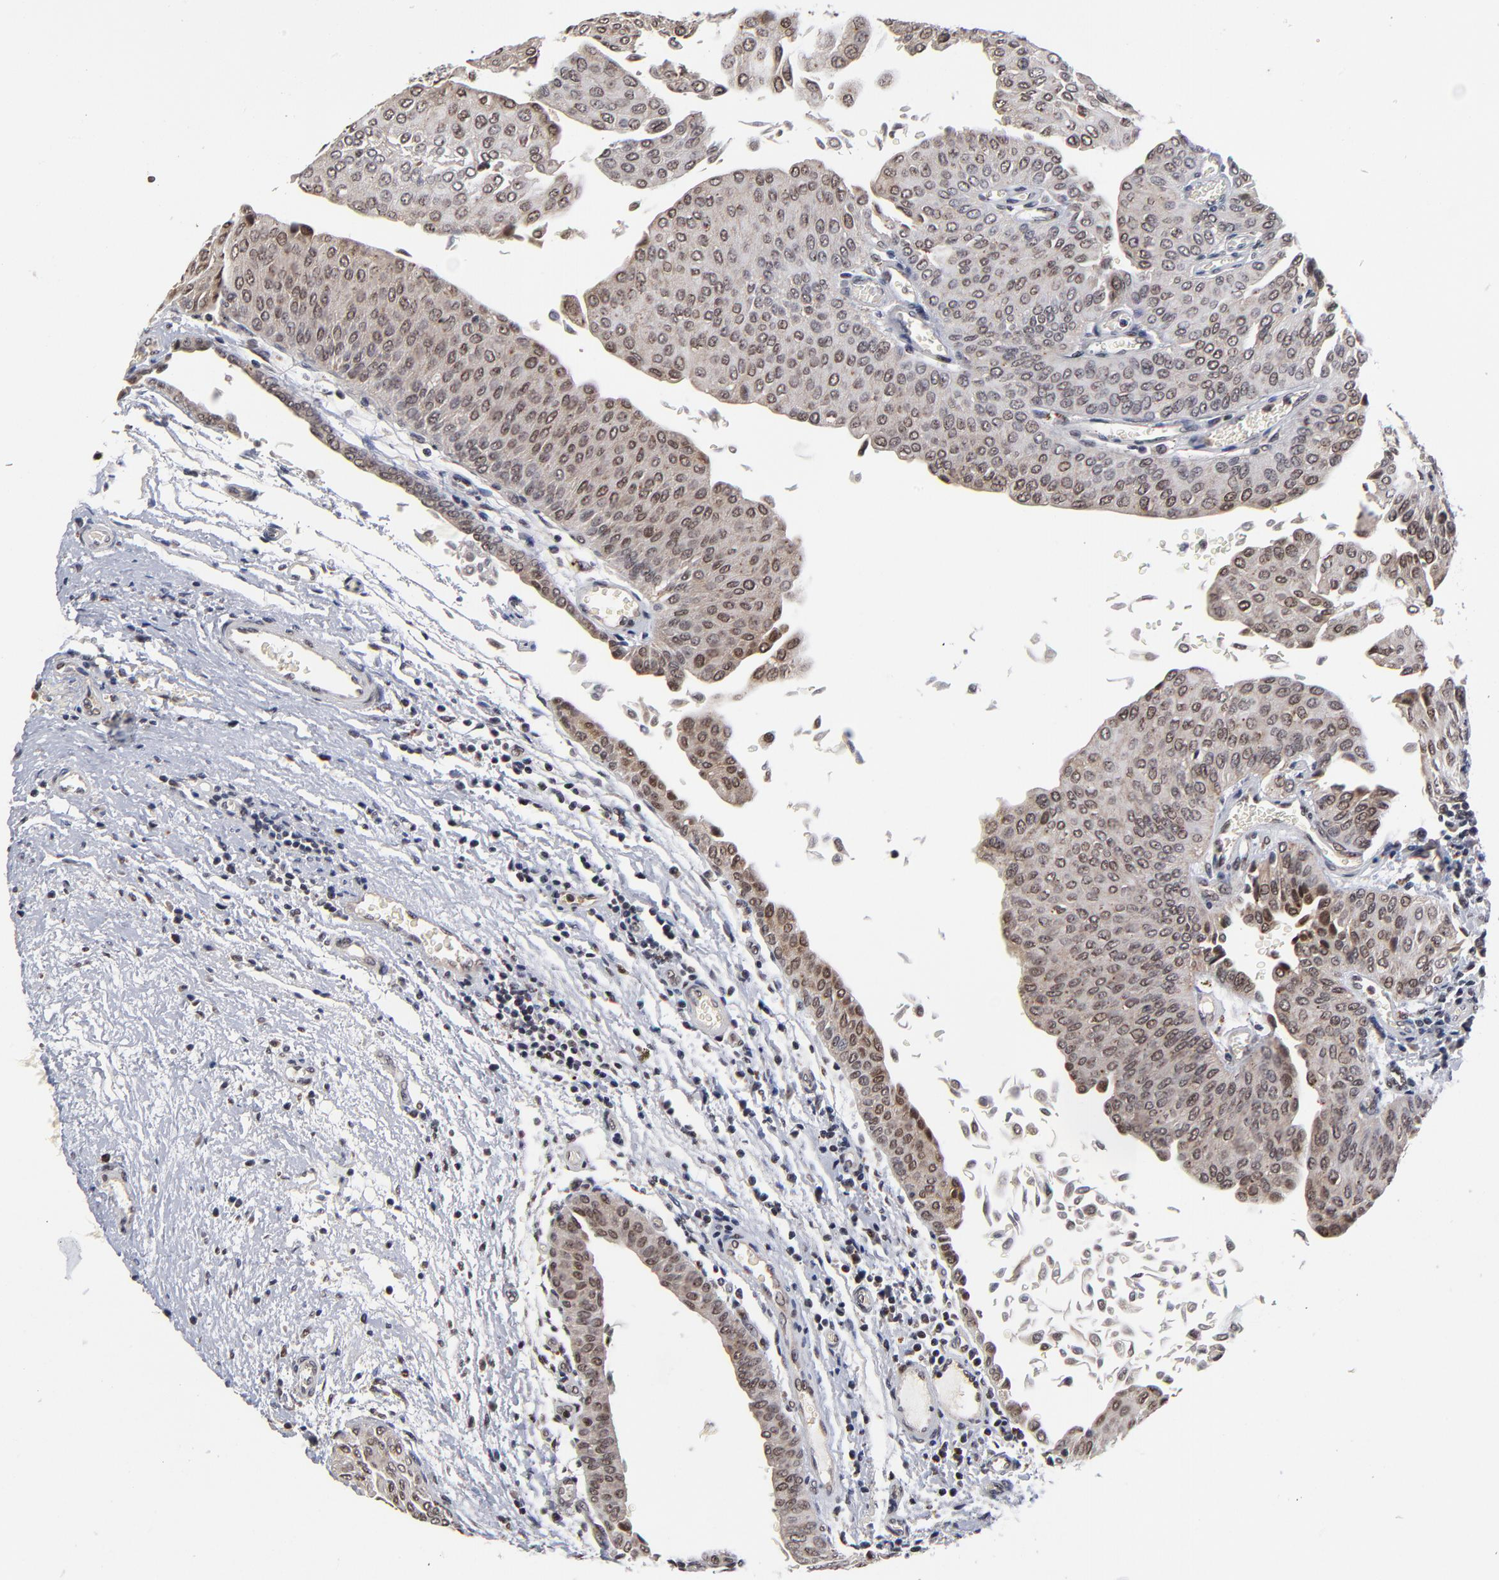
{"staining": {"intensity": "weak", "quantity": ">75%", "location": "nuclear"}, "tissue": "urothelial cancer", "cell_type": "Tumor cells", "image_type": "cancer", "snomed": [{"axis": "morphology", "description": "Urothelial carcinoma, Low grade"}, {"axis": "topography", "description": "Urinary bladder"}], "caption": "Protein analysis of urothelial cancer tissue shows weak nuclear expression in approximately >75% of tumor cells.", "gene": "ZNF419", "patient": {"sex": "male", "age": 64}}